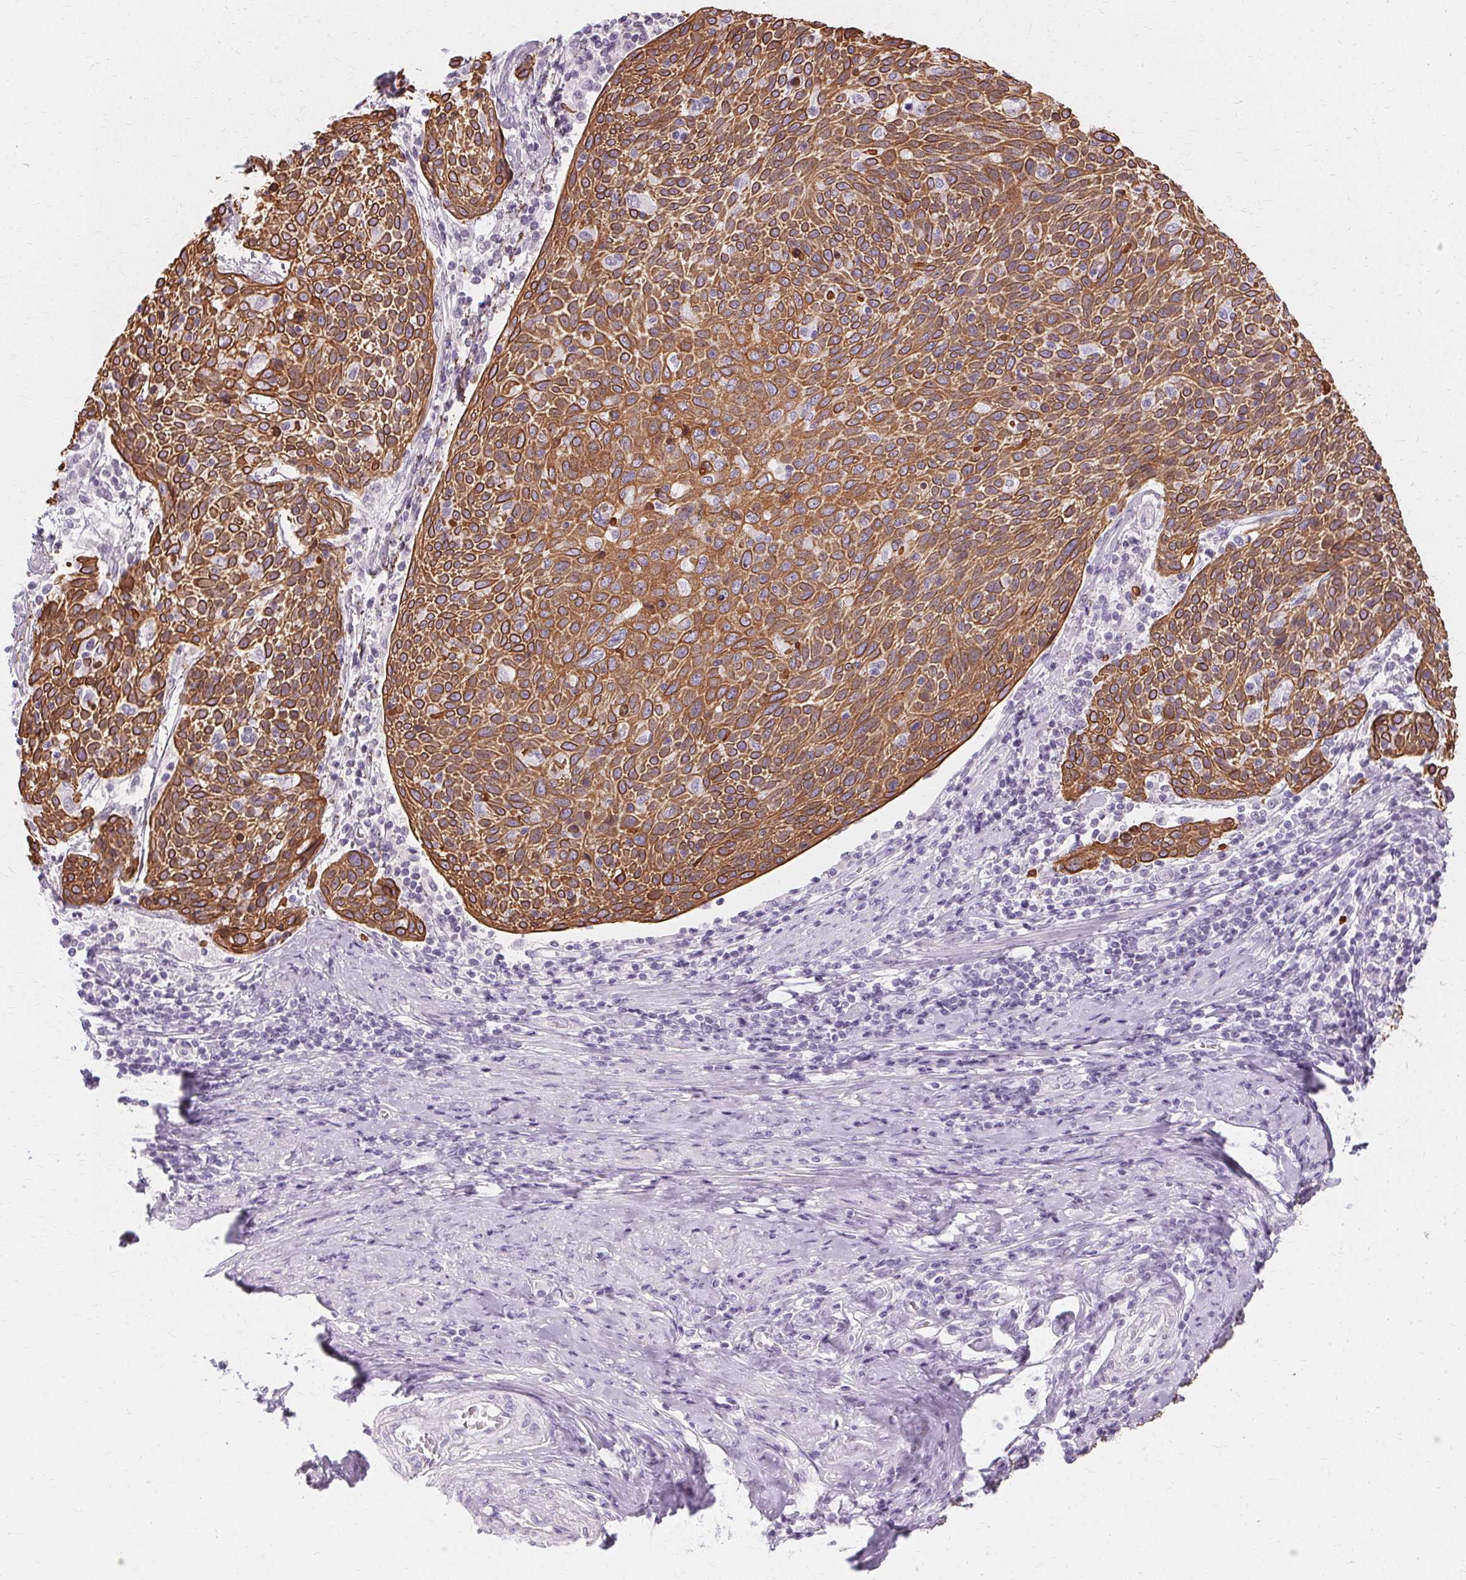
{"staining": {"intensity": "moderate", "quantity": ">75%", "location": "cytoplasmic/membranous"}, "tissue": "cervical cancer", "cell_type": "Tumor cells", "image_type": "cancer", "snomed": [{"axis": "morphology", "description": "Squamous cell carcinoma, NOS"}, {"axis": "topography", "description": "Cervix"}], "caption": "Immunohistochemical staining of cervical cancer (squamous cell carcinoma) displays moderate cytoplasmic/membranous protein positivity in about >75% of tumor cells. (DAB (3,3'-diaminobenzidine) IHC with brightfield microscopy, high magnification).", "gene": "KRT6C", "patient": {"sex": "female", "age": 61}}